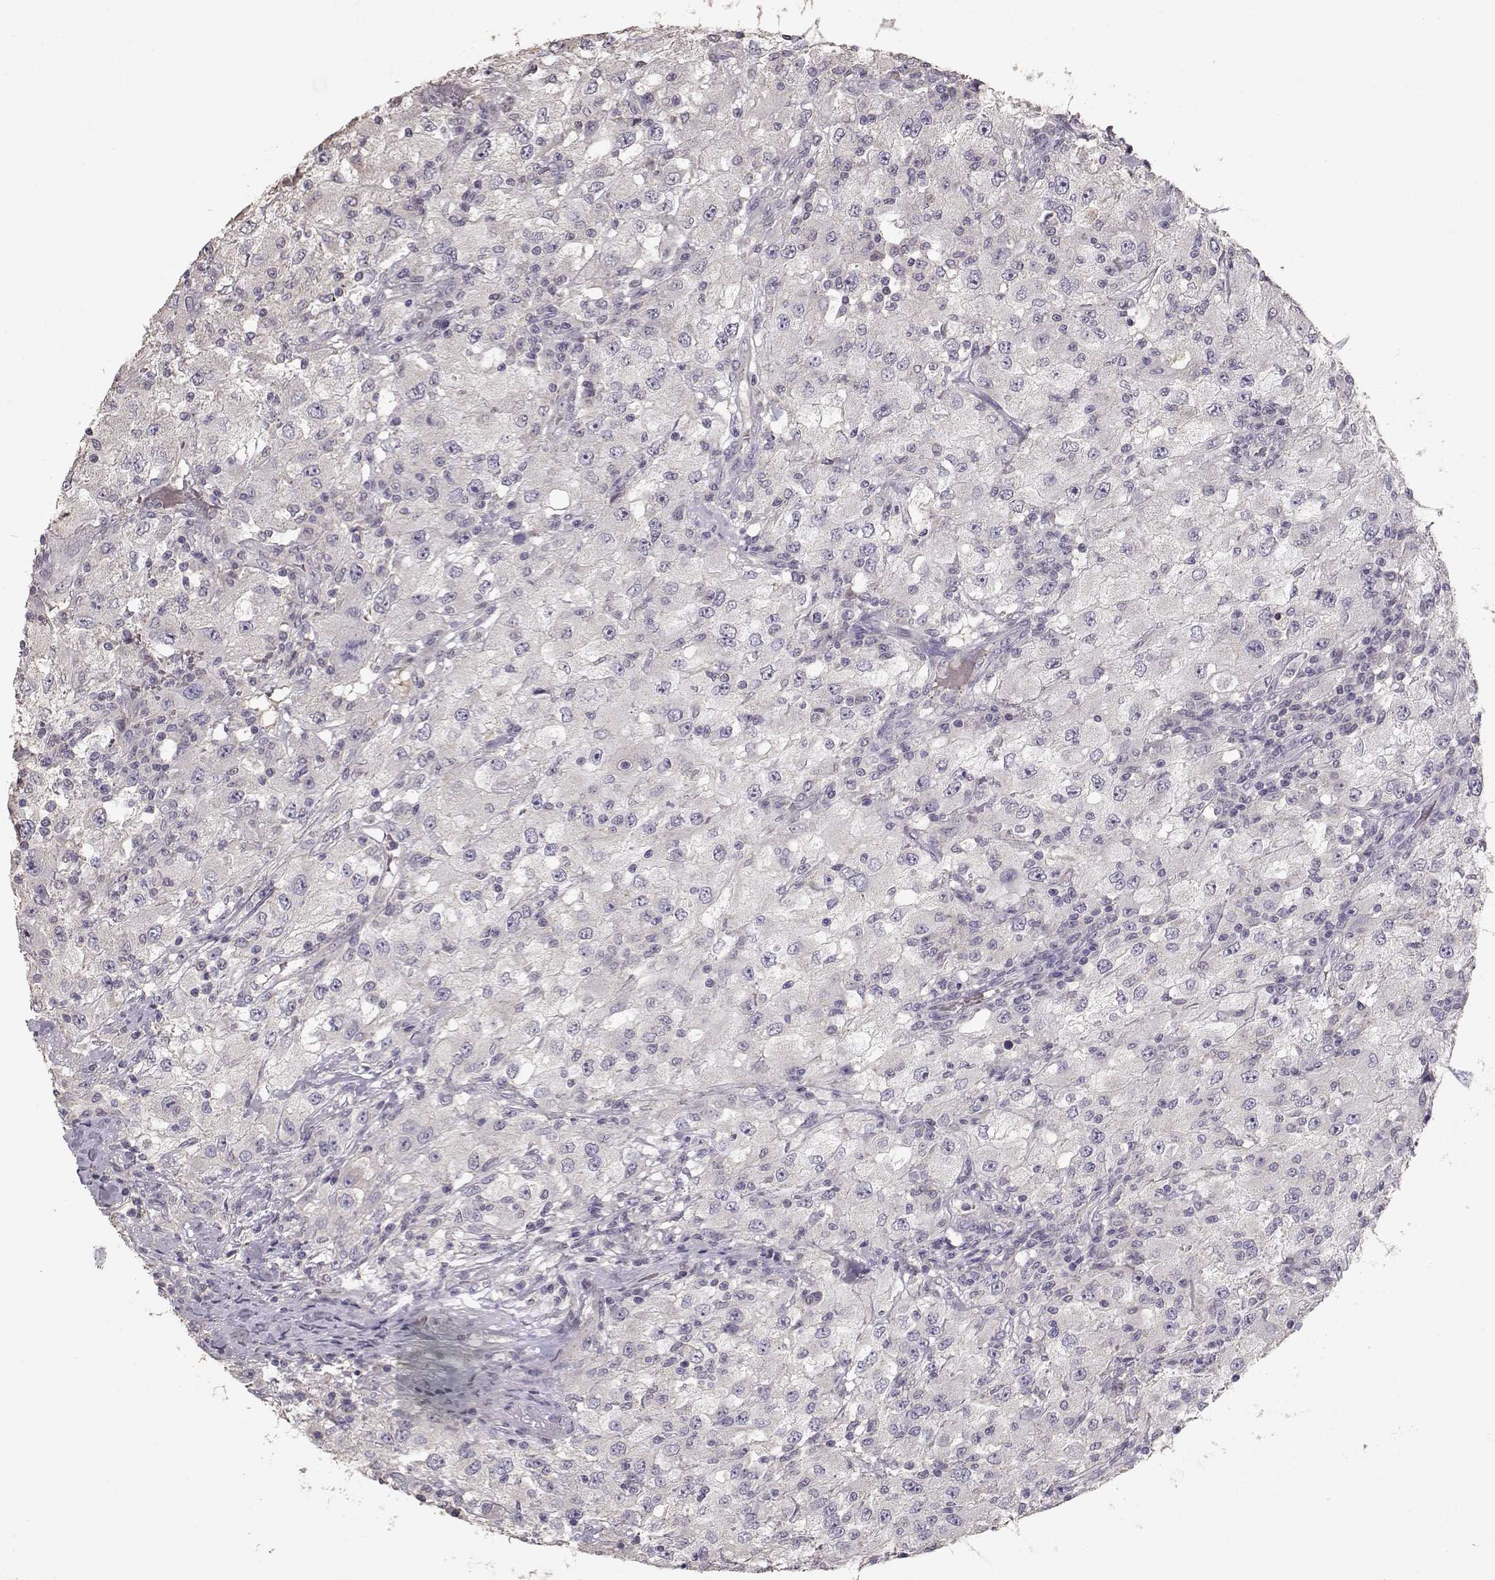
{"staining": {"intensity": "negative", "quantity": "none", "location": "none"}, "tissue": "renal cancer", "cell_type": "Tumor cells", "image_type": "cancer", "snomed": [{"axis": "morphology", "description": "Adenocarcinoma, NOS"}, {"axis": "topography", "description": "Kidney"}], "caption": "Renal cancer (adenocarcinoma) was stained to show a protein in brown. There is no significant positivity in tumor cells. The staining is performed using DAB brown chromogen with nuclei counter-stained in using hematoxylin.", "gene": "PMCH", "patient": {"sex": "female", "age": 67}}